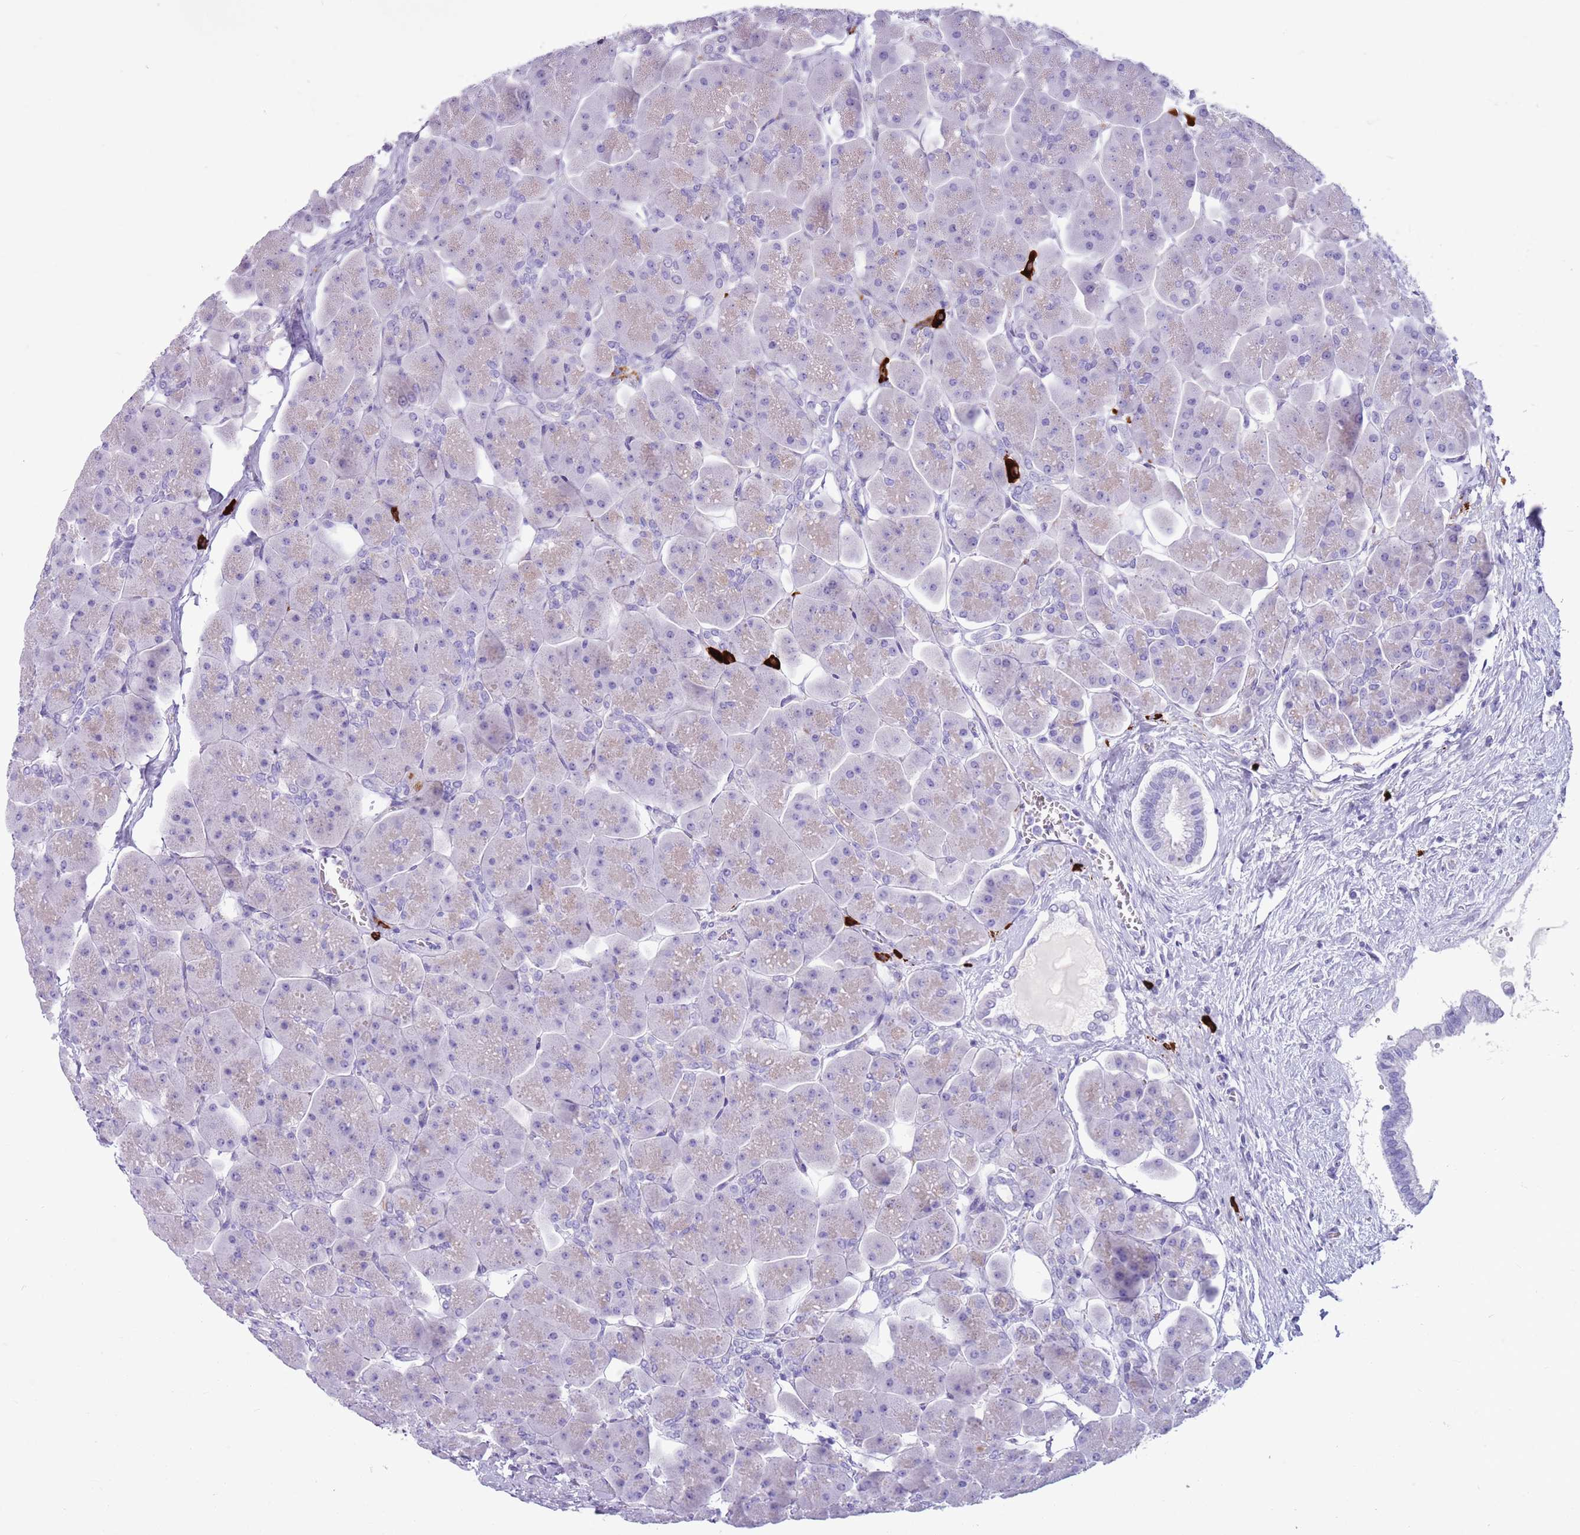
{"staining": {"intensity": "weak", "quantity": "<25%", "location": "cytoplasmic/membranous"}, "tissue": "pancreas", "cell_type": "Exocrine glandular cells", "image_type": "normal", "snomed": [{"axis": "morphology", "description": "Normal tissue, NOS"}, {"axis": "topography", "description": "Pancreas"}], "caption": "DAB immunohistochemical staining of unremarkable pancreas reveals no significant positivity in exocrine glandular cells. (Immunohistochemistry (ihc), brightfield microscopy, high magnification).", "gene": "ENSG00000263020", "patient": {"sex": "male", "age": 66}}